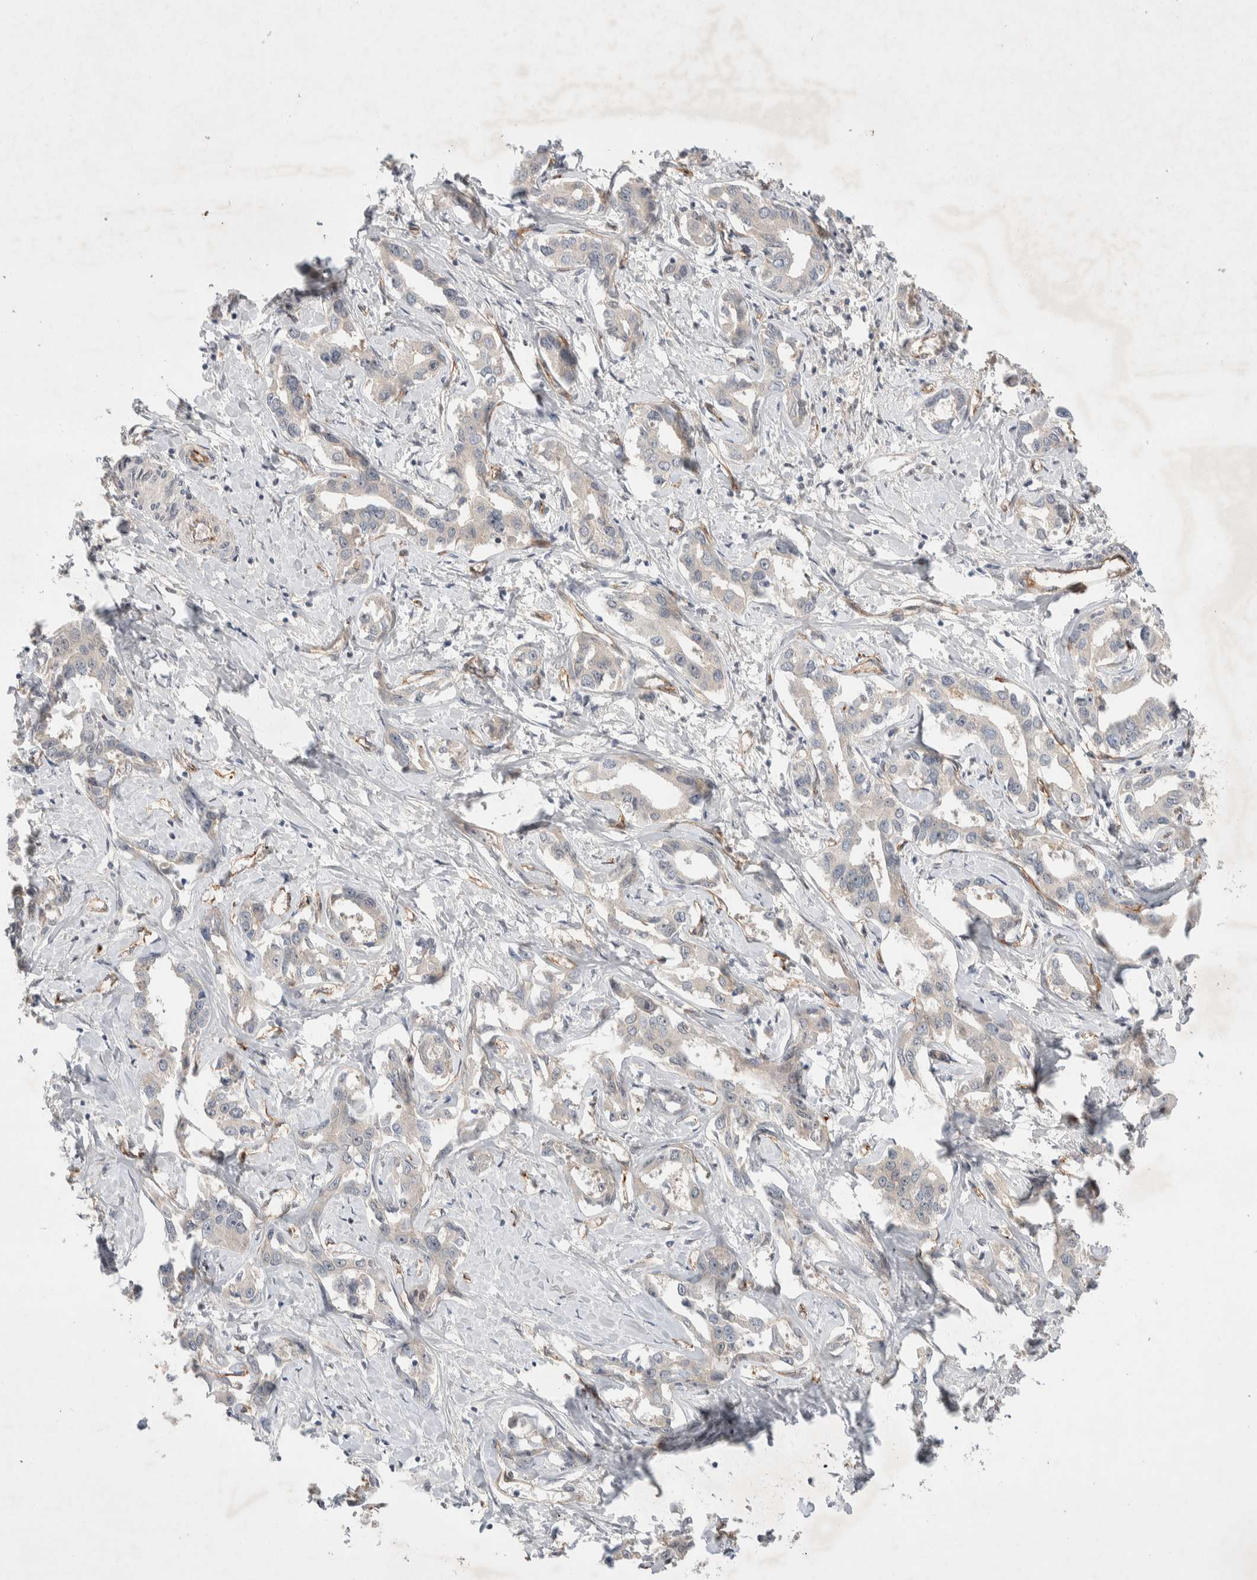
{"staining": {"intensity": "negative", "quantity": "none", "location": "none"}, "tissue": "liver cancer", "cell_type": "Tumor cells", "image_type": "cancer", "snomed": [{"axis": "morphology", "description": "Cholangiocarcinoma"}, {"axis": "topography", "description": "Liver"}], "caption": "IHC image of liver cholangiocarcinoma stained for a protein (brown), which exhibits no positivity in tumor cells.", "gene": "ZNF704", "patient": {"sex": "male", "age": 59}}